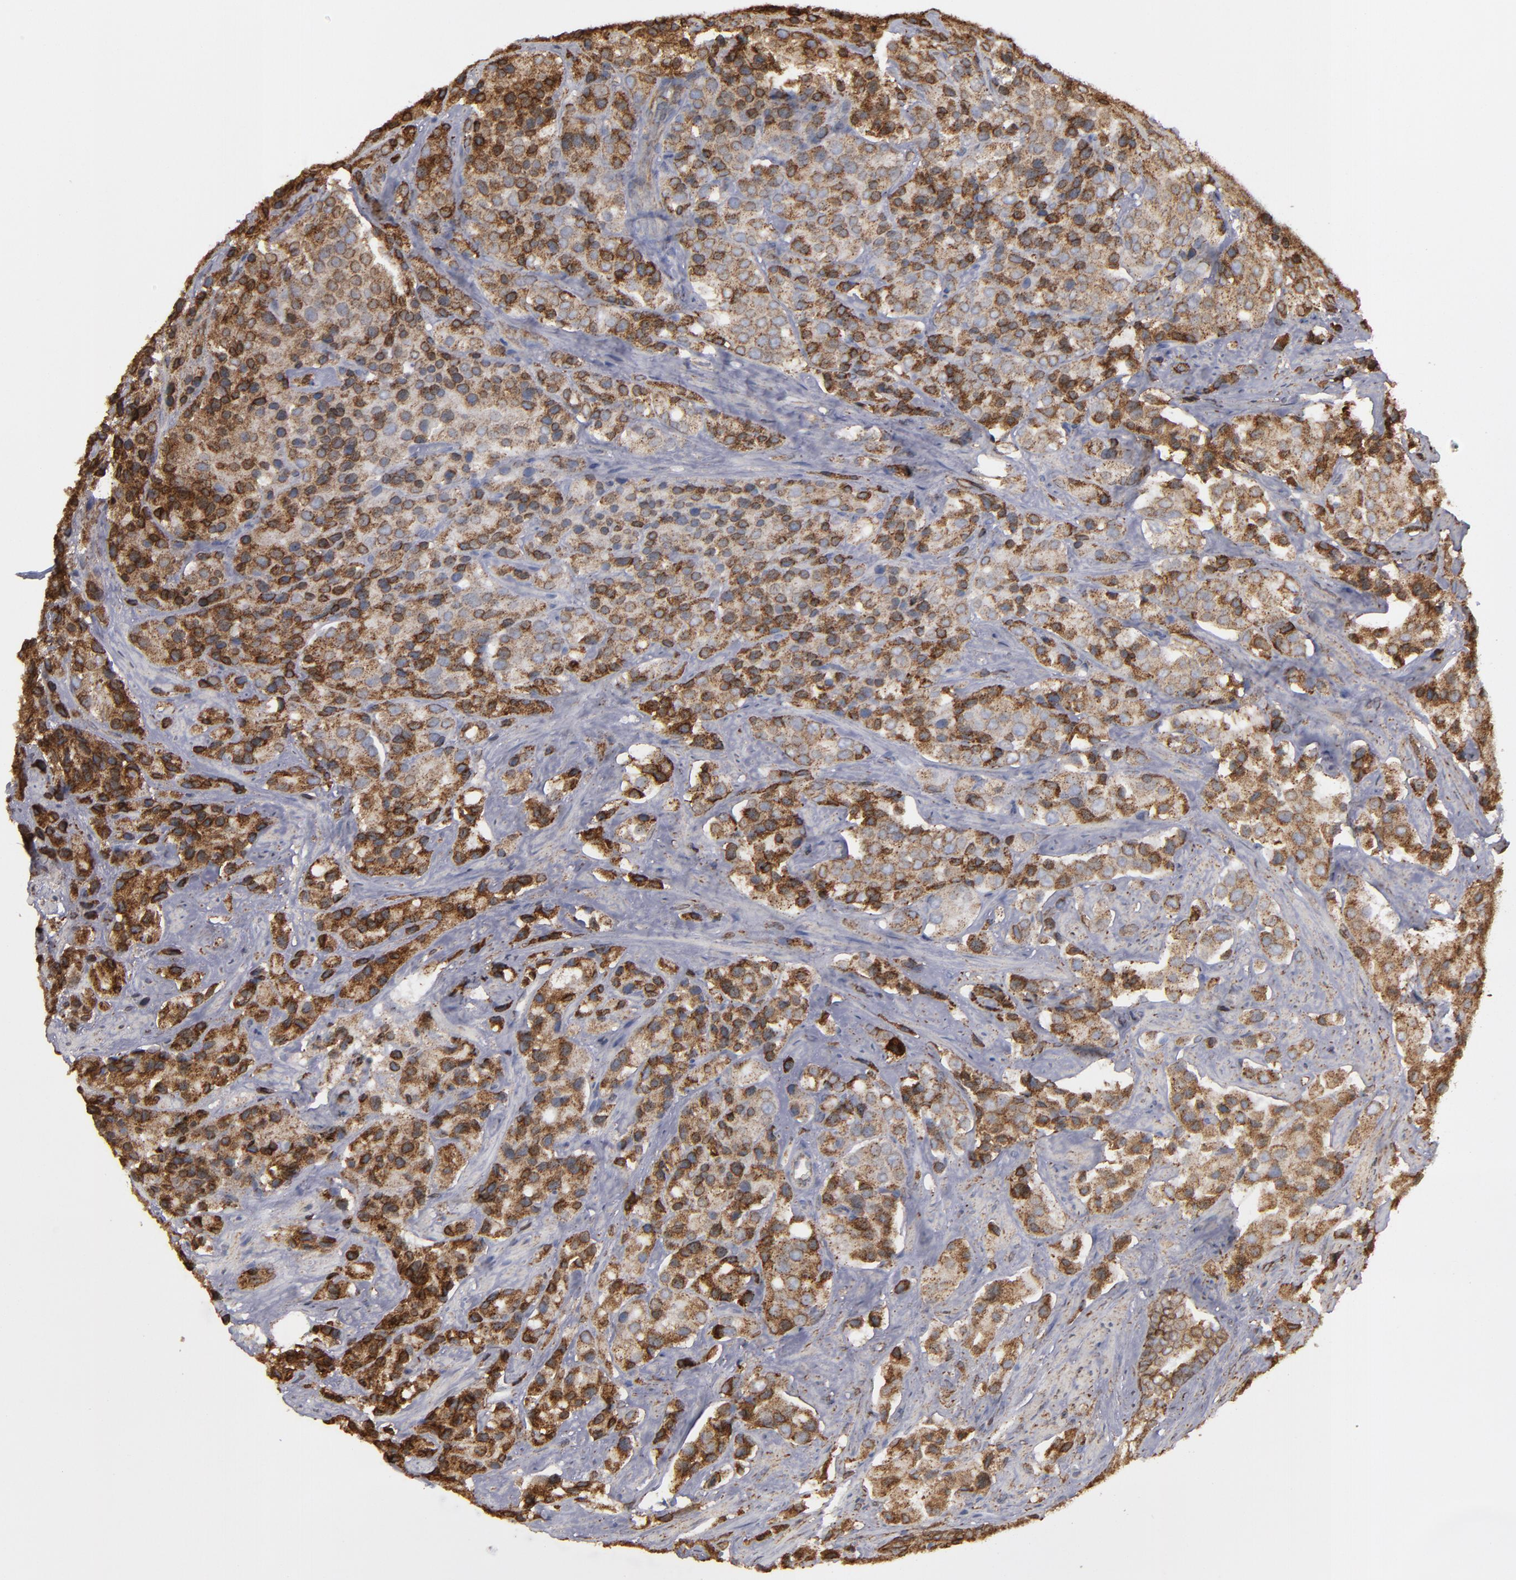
{"staining": {"intensity": "strong", "quantity": ">75%", "location": "cytoplasmic/membranous"}, "tissue": "prostate cancer", "cell_type": "Tumor cells", "image_type": "cancer", "snomed": [{"axis": "morphology", "description": "Adenocarcinoma, Medium grade"}, {"axis": "topography", "description": "Prostate"}], "caption": "An immunohistochemistry (IHC) image of neoplastic tissue is shown. Protein staining in brown shows strong cytoplasmic/membranous positivity in prostate cancer within tumor cells. The protein is stained brown, and the nuclei are stained in blue (DAB IHC with brightfield microscopy, high magnification).", "gene": "ERLIN2", "patient": {"sex": "male", "age": 70}}